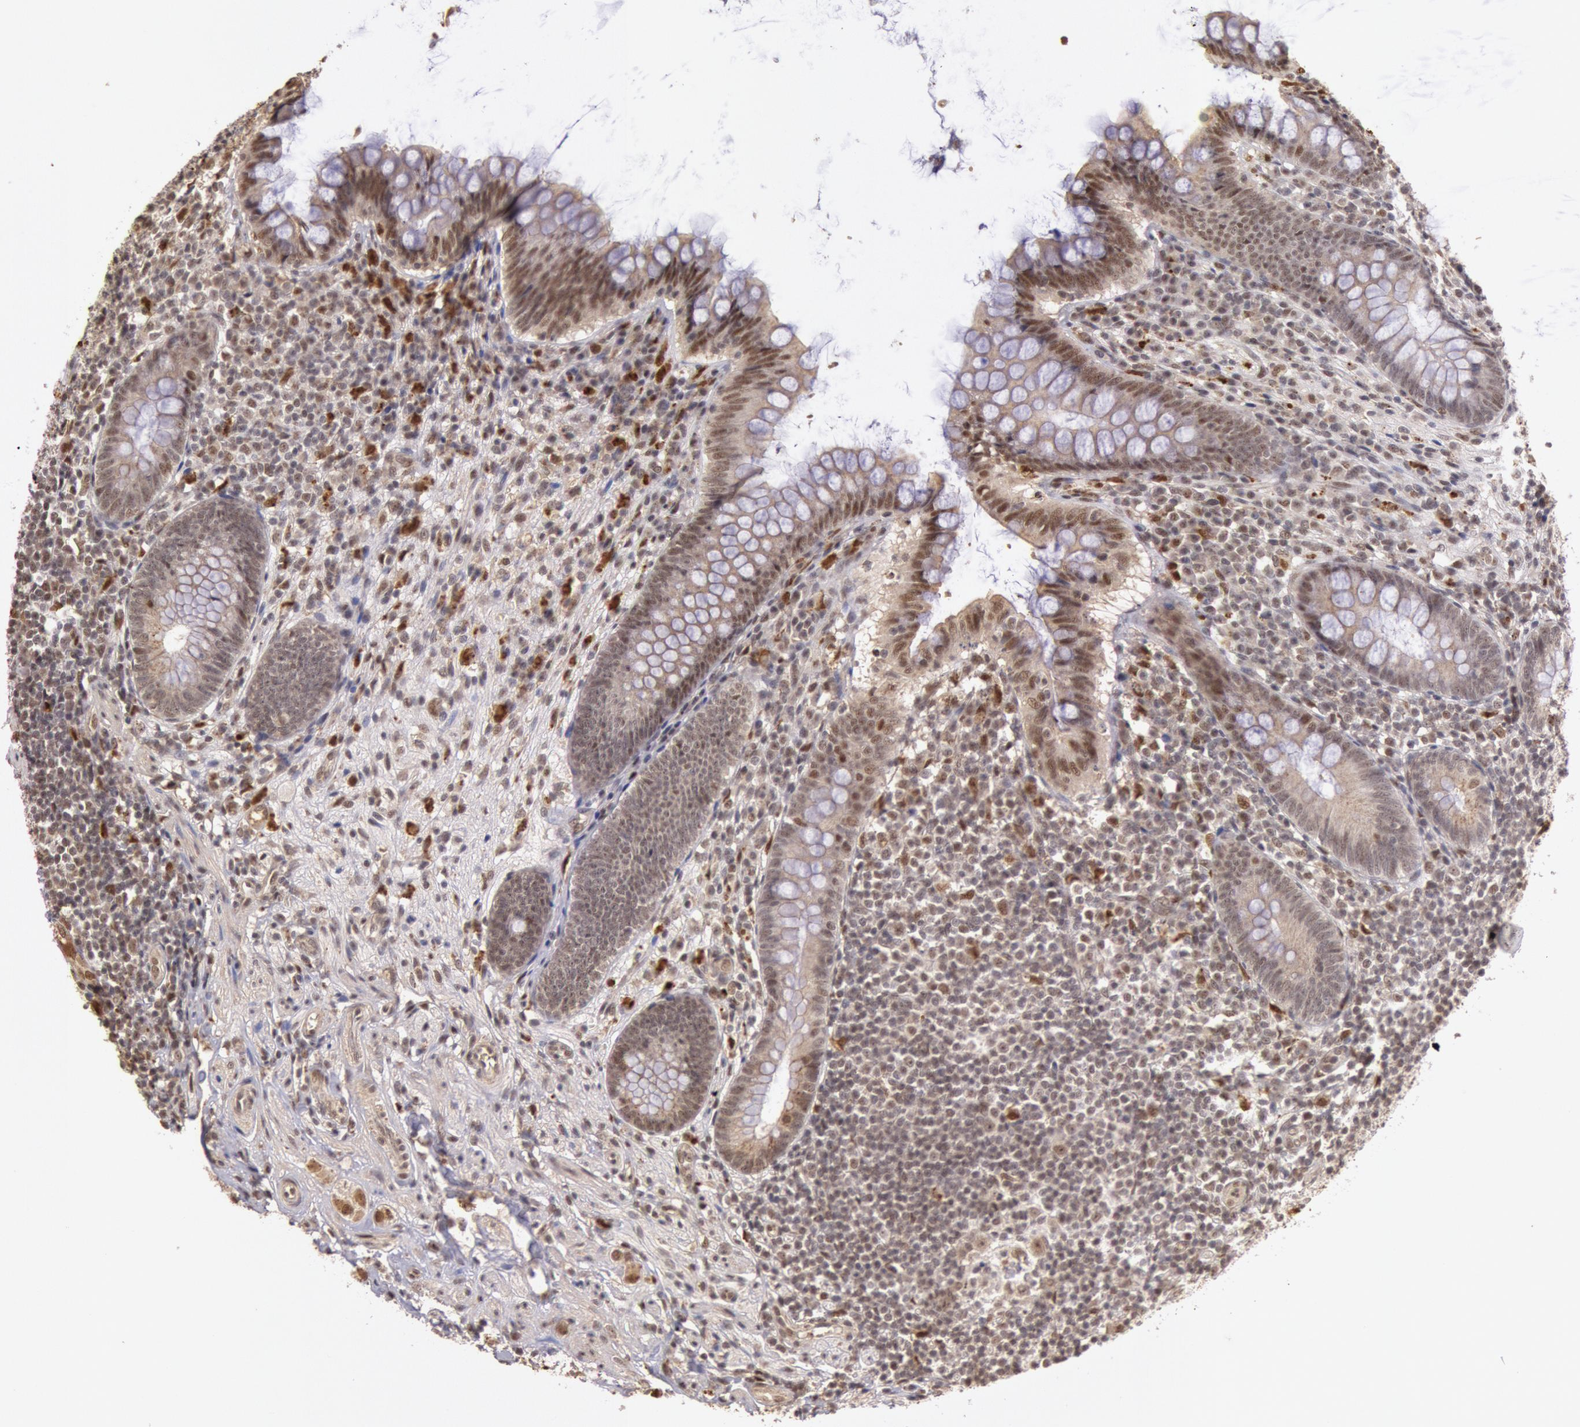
{"staining": {"intensity": "moderate", "quantity": "25%-75%", "location": "nuclear"}, "tissue": "appendix", "cell_type": "Glandular cells", "image_type": "normal", "snomed": [{"axis": "morphology", "description": "Normal tissue, NOS"}, {"axis": "topography", "description": "Appendix"}], "caption": "Immunohistochemistry (IHC) histopathology image of normal appendix: appendix stained using IHC reveals medium levels of moderate protein expression localized specifically in the nuclear of glandular cells, appearing as a nuclear brown color.", "gene": "LIG4", "patient": {"sex": "female", "age": 66}}